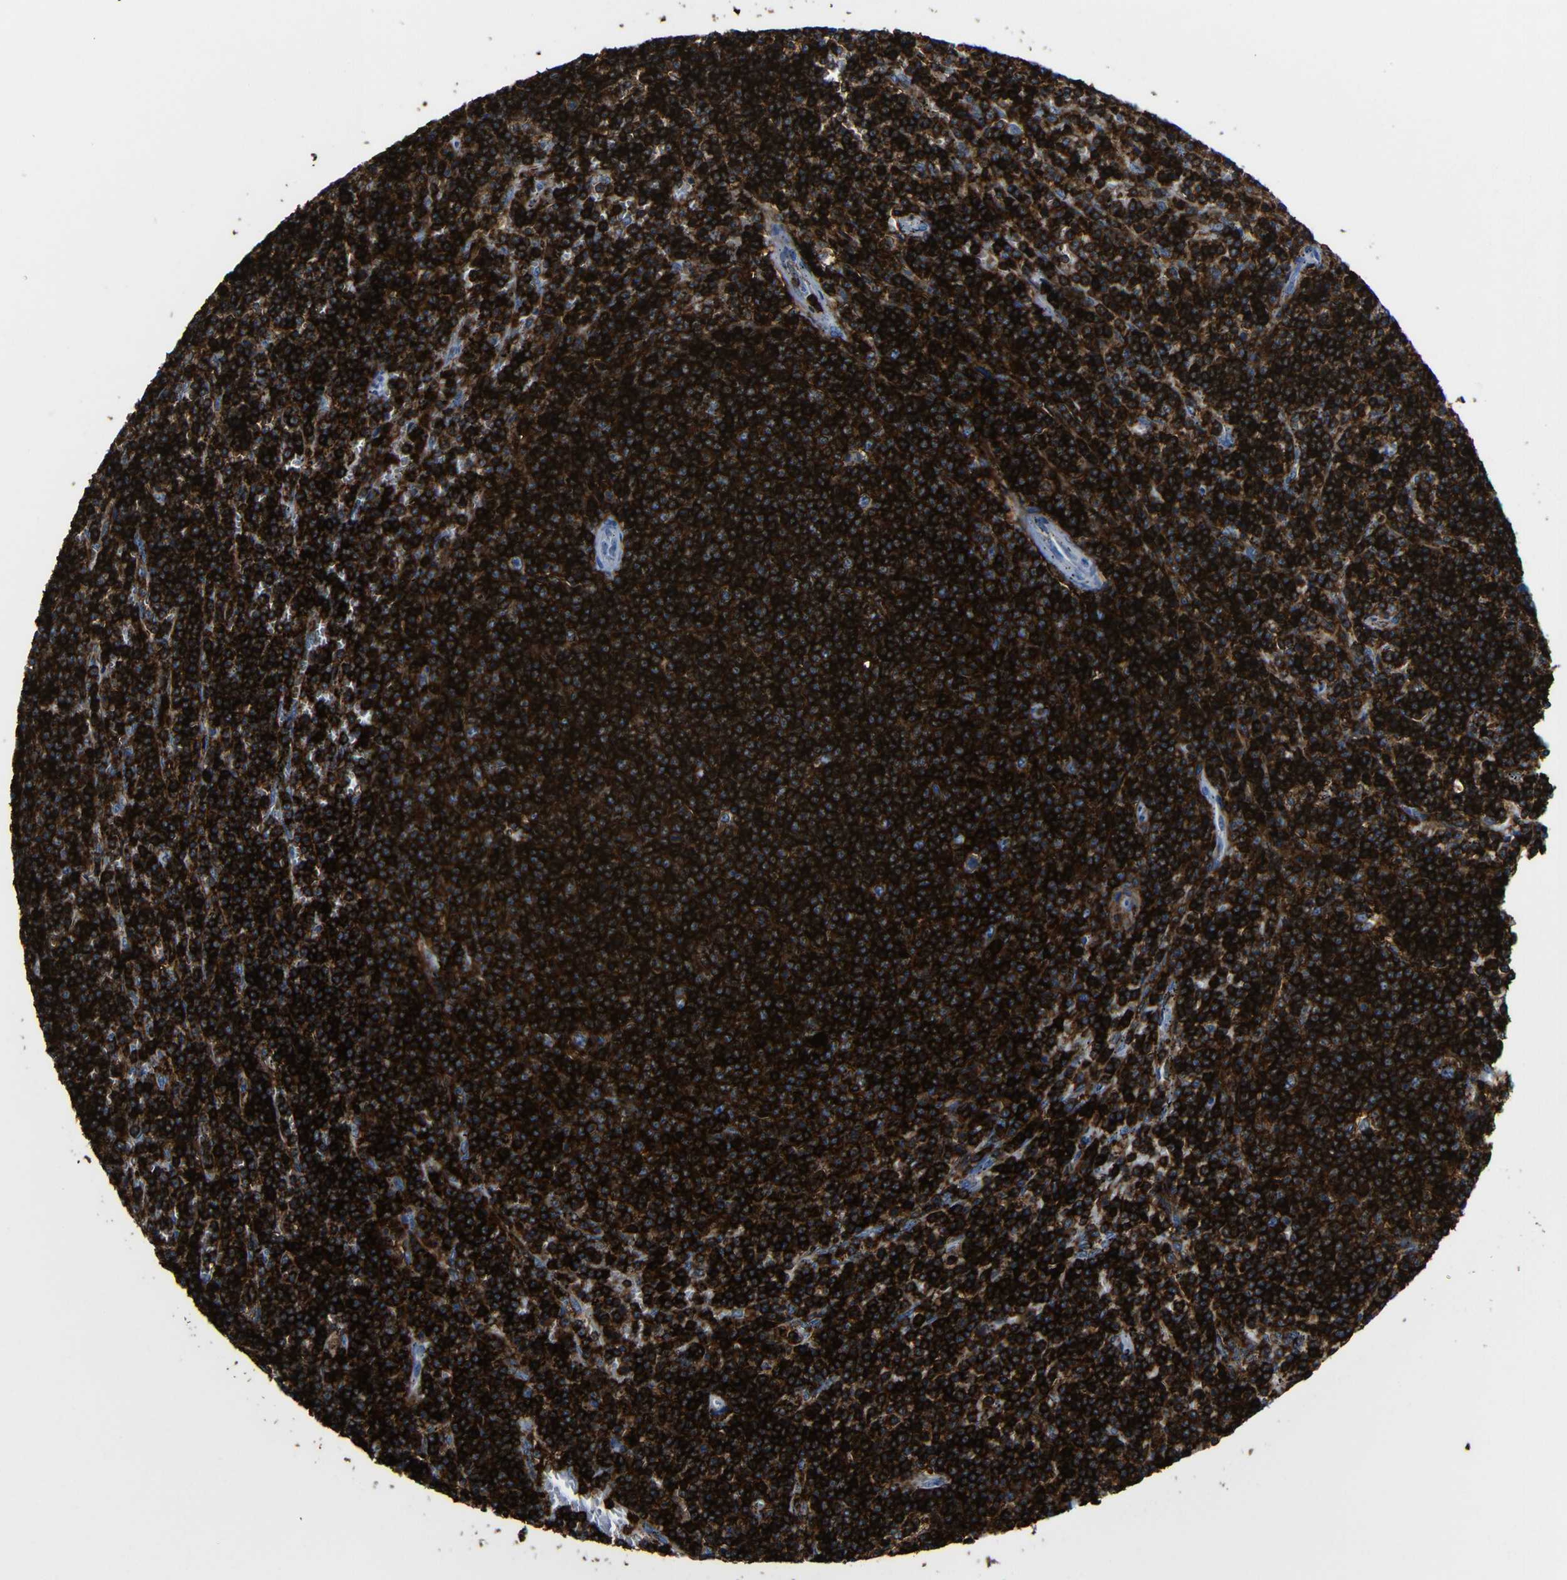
{"staining": {"intensity": "strong", "quantity": ">75%", "location": "cytoplasmic/membranous"}, "tissue": "lymphoma", "cell_type": "Tumor cells", "image_type": "cancer", "snomed": [{"axis": "morphology", "description": "Malignant lymphoma, non-Hodgkin's type, Low grade"}, {"axis": "topography", "description": "Spleen"}], "caption": "Malignant lymphoma, non-Hodgkin's type (low-grade) stained with DAB IHC exhibits high levels of strong cytoplasmic/membranous positivity in approximately >75% of tumor cells.", "gene": "P2RY12", "patient": {"sex": "female", "age": 50}}